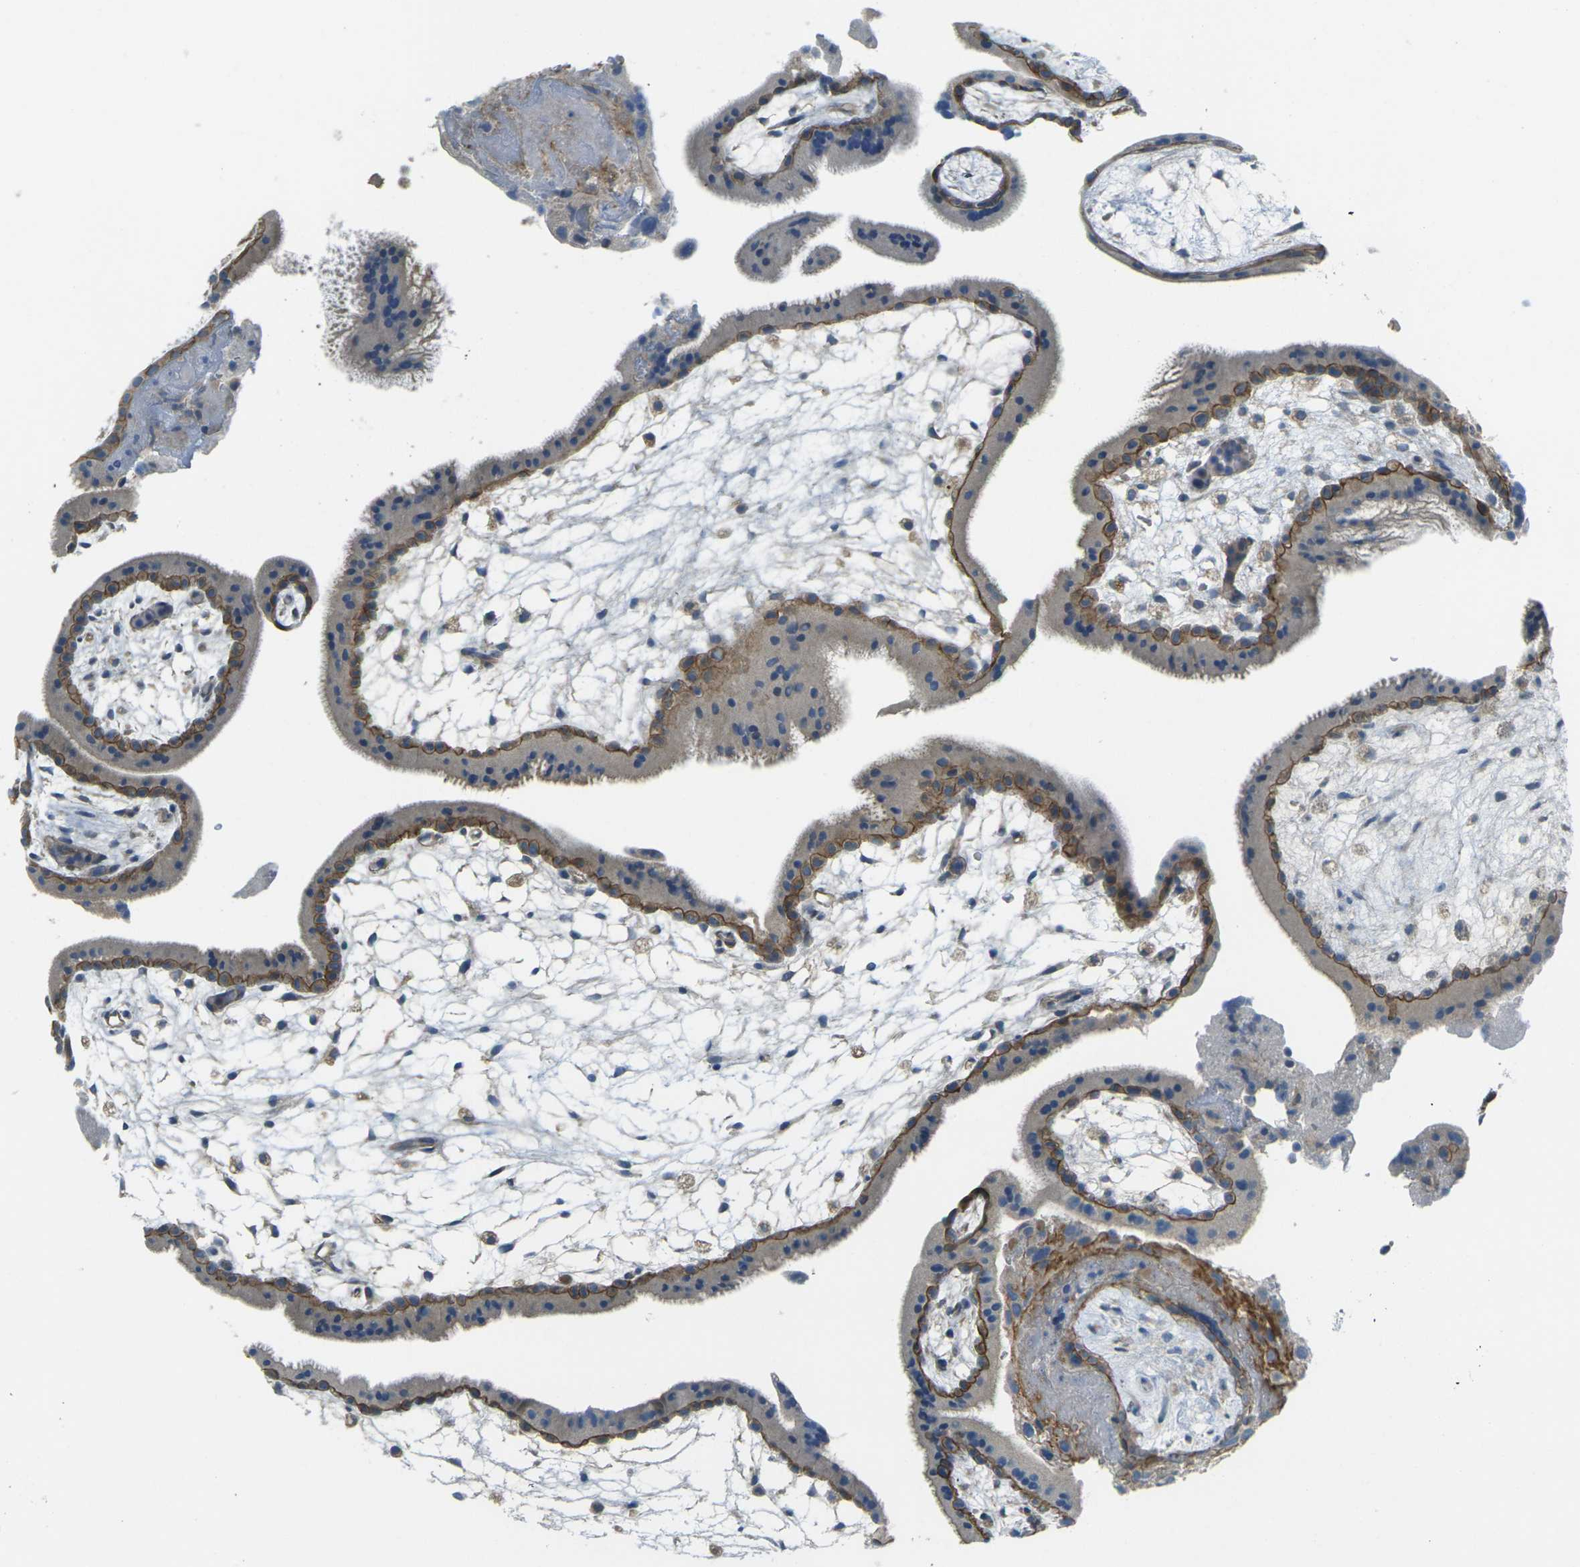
{"staining": {"intensity": "strong", "quantity": "25%-75%", "location": "cytoplasmic/membranous"}, "tissue": "placenta", "cell_type": "Trophoblastic cells", "image_type": "normal", "snomed": [{"axis": "morphology", "description": "Normal tissue, NOS"}, {"axis": "topography", "description": "Placenta"}], "caption": "IHC image of unremarkable placenta stained for a protein (brown), which demonstrates high levels of strong cytoplasmic/membranous positivity in about 25%-75% of trophoblastic cells.", "gene": "RHBDD1", "patient": {"sex": "female", "age": 19}}